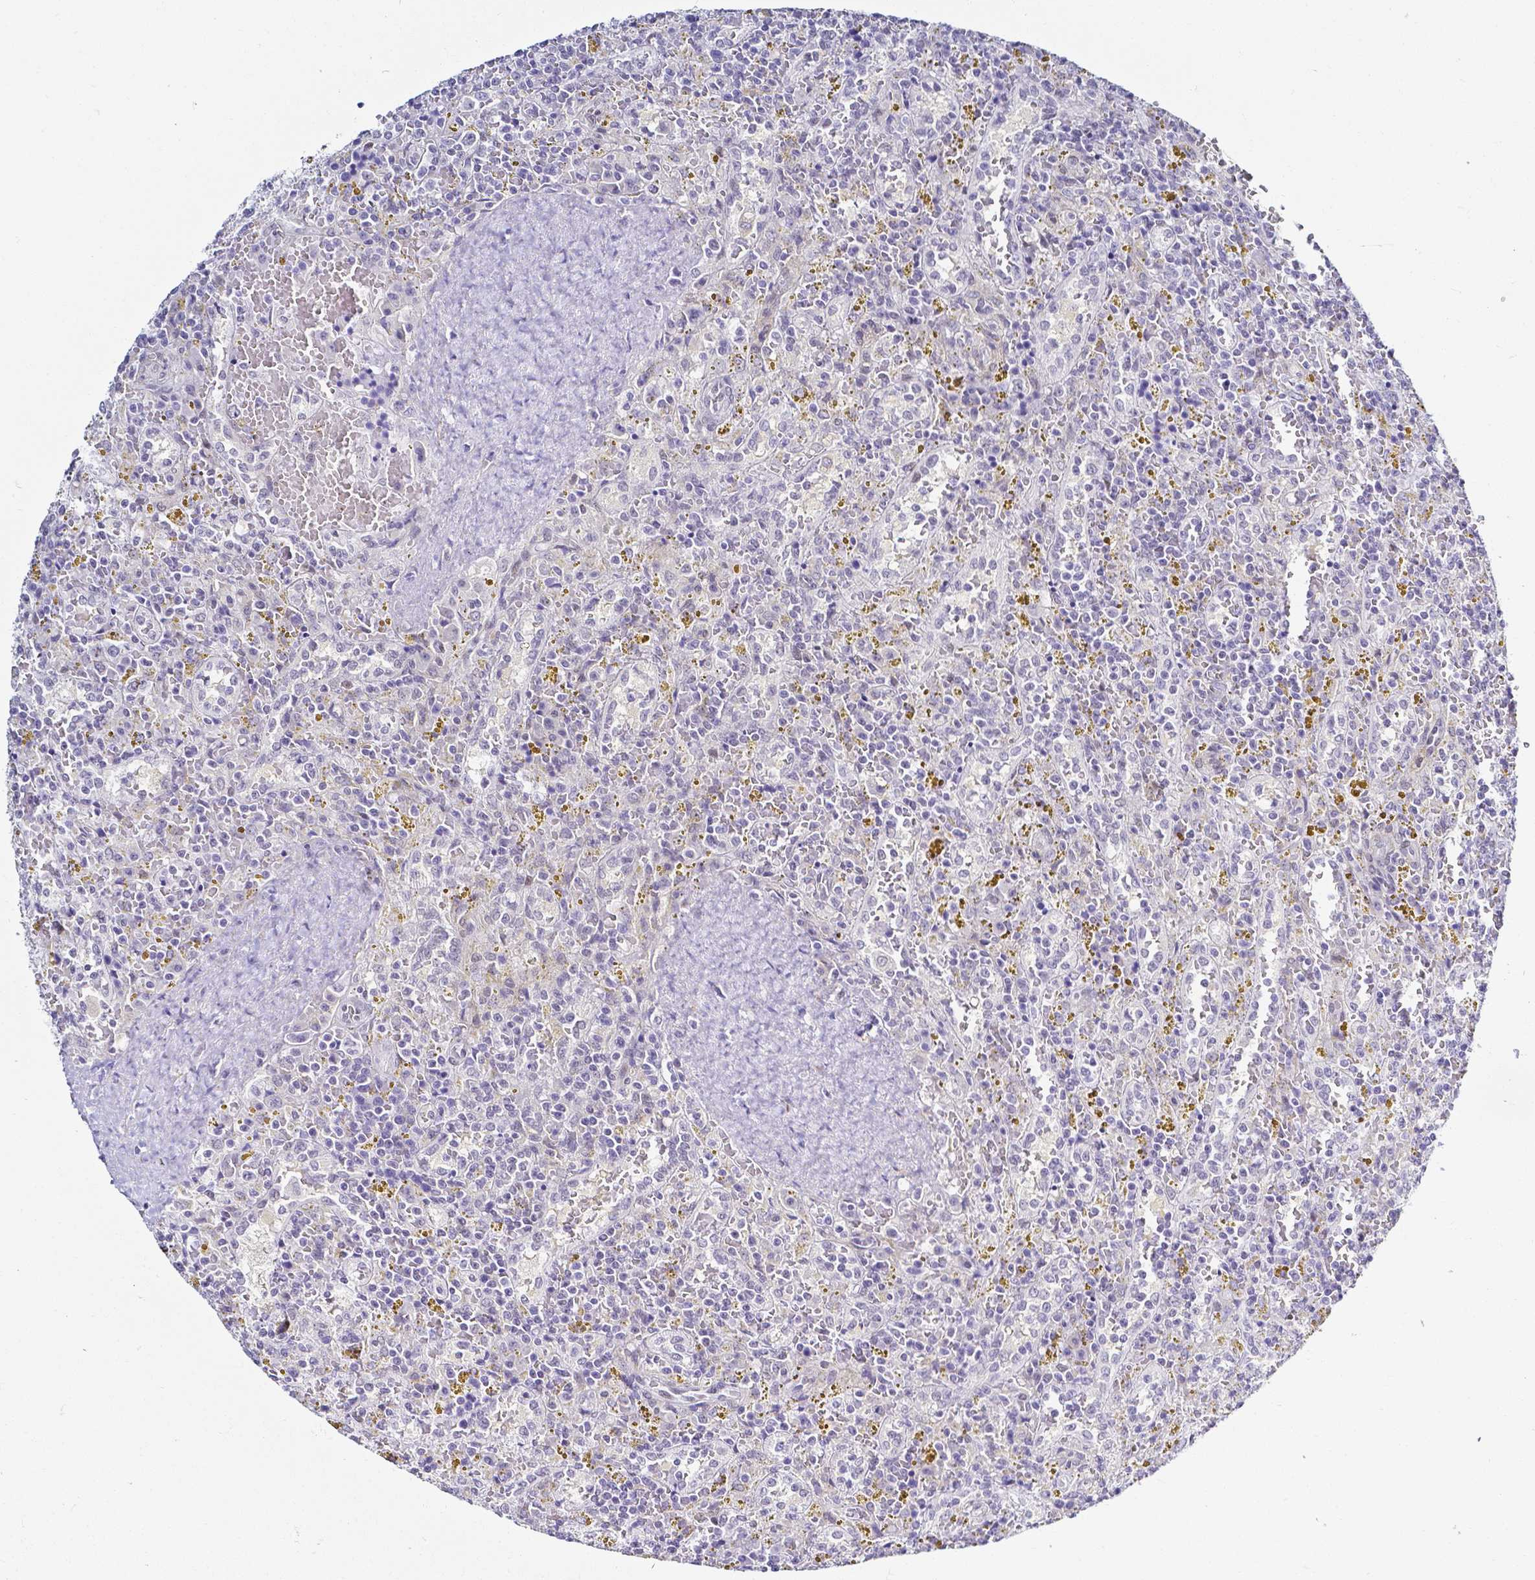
{"staining": {"intensity": "negative", "quantity": "none", "location": "none"}, "tissue": "lymphoma", "cell_type": "Tumor cells", "image_type": "cancer", "snomed": [{"axis": "morphology", "description": "Malignant lymphoma, non-Hodgkin's type, Low grade"}, {"axis": "topography", "description": "Spleen"}], "caption": "IHC of lymphoma reveals no expression in tumor cells.", "gene": "FAM83G", "patient": {"sex": "female", "age": 65}}